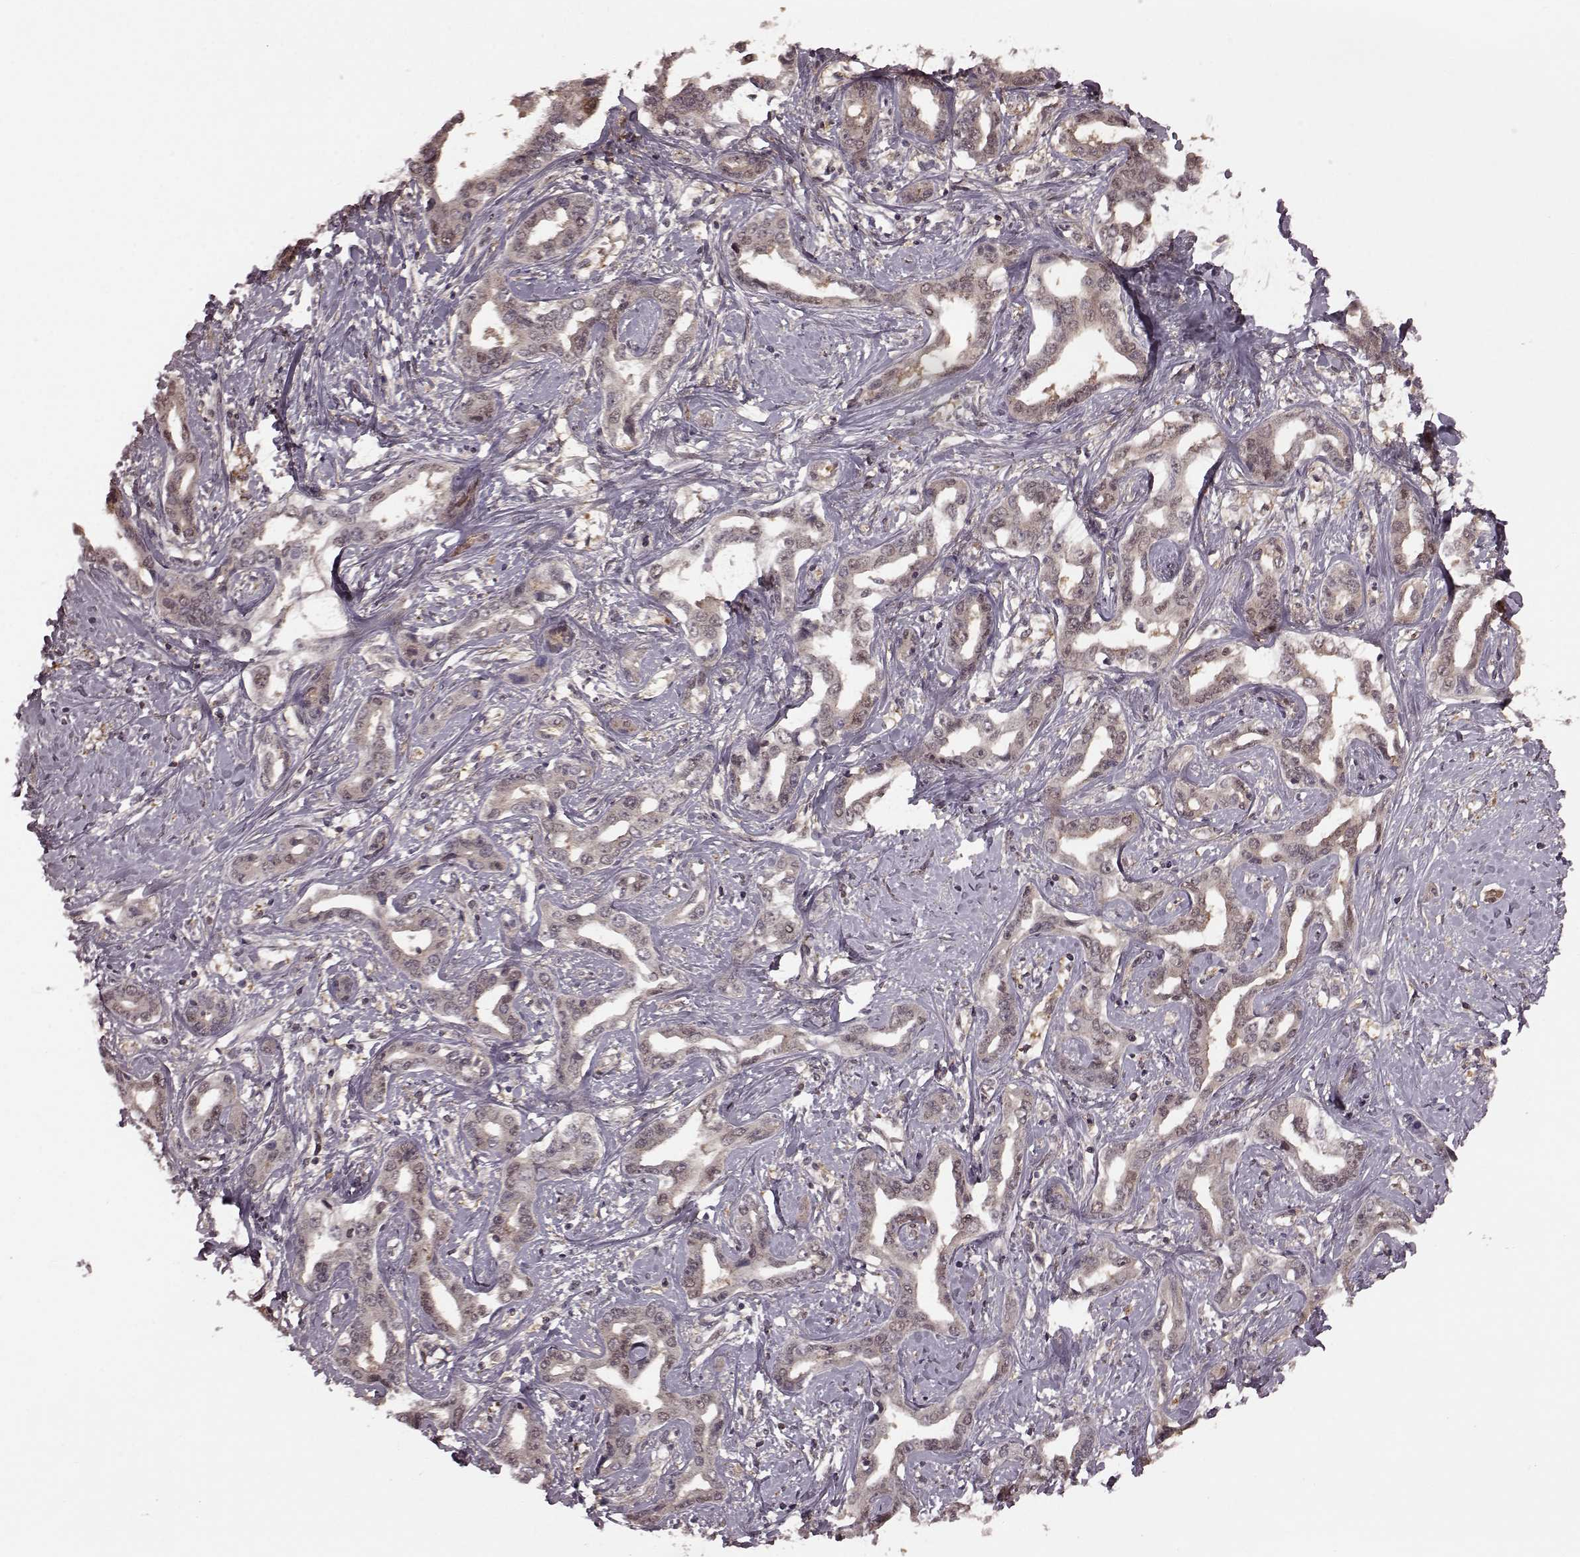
{"staining": {"intensity": "negative", "quantity": "none", "location": "none"}, "tissue": "liver cancer", "cell_type": "Tumor cells", "image_type": "cancer", "snomed": [{"axis": "morphology", "description": "Cholangiocarcinoma"}, {"axis": "topography", "description": "Liver"}], "caption": "Protein analysis of cholangiocarcinoma (liver) displays no significant staining in tumor cells.", "gene": "GSS", "patient": {"sex": "male", "age": 59}}